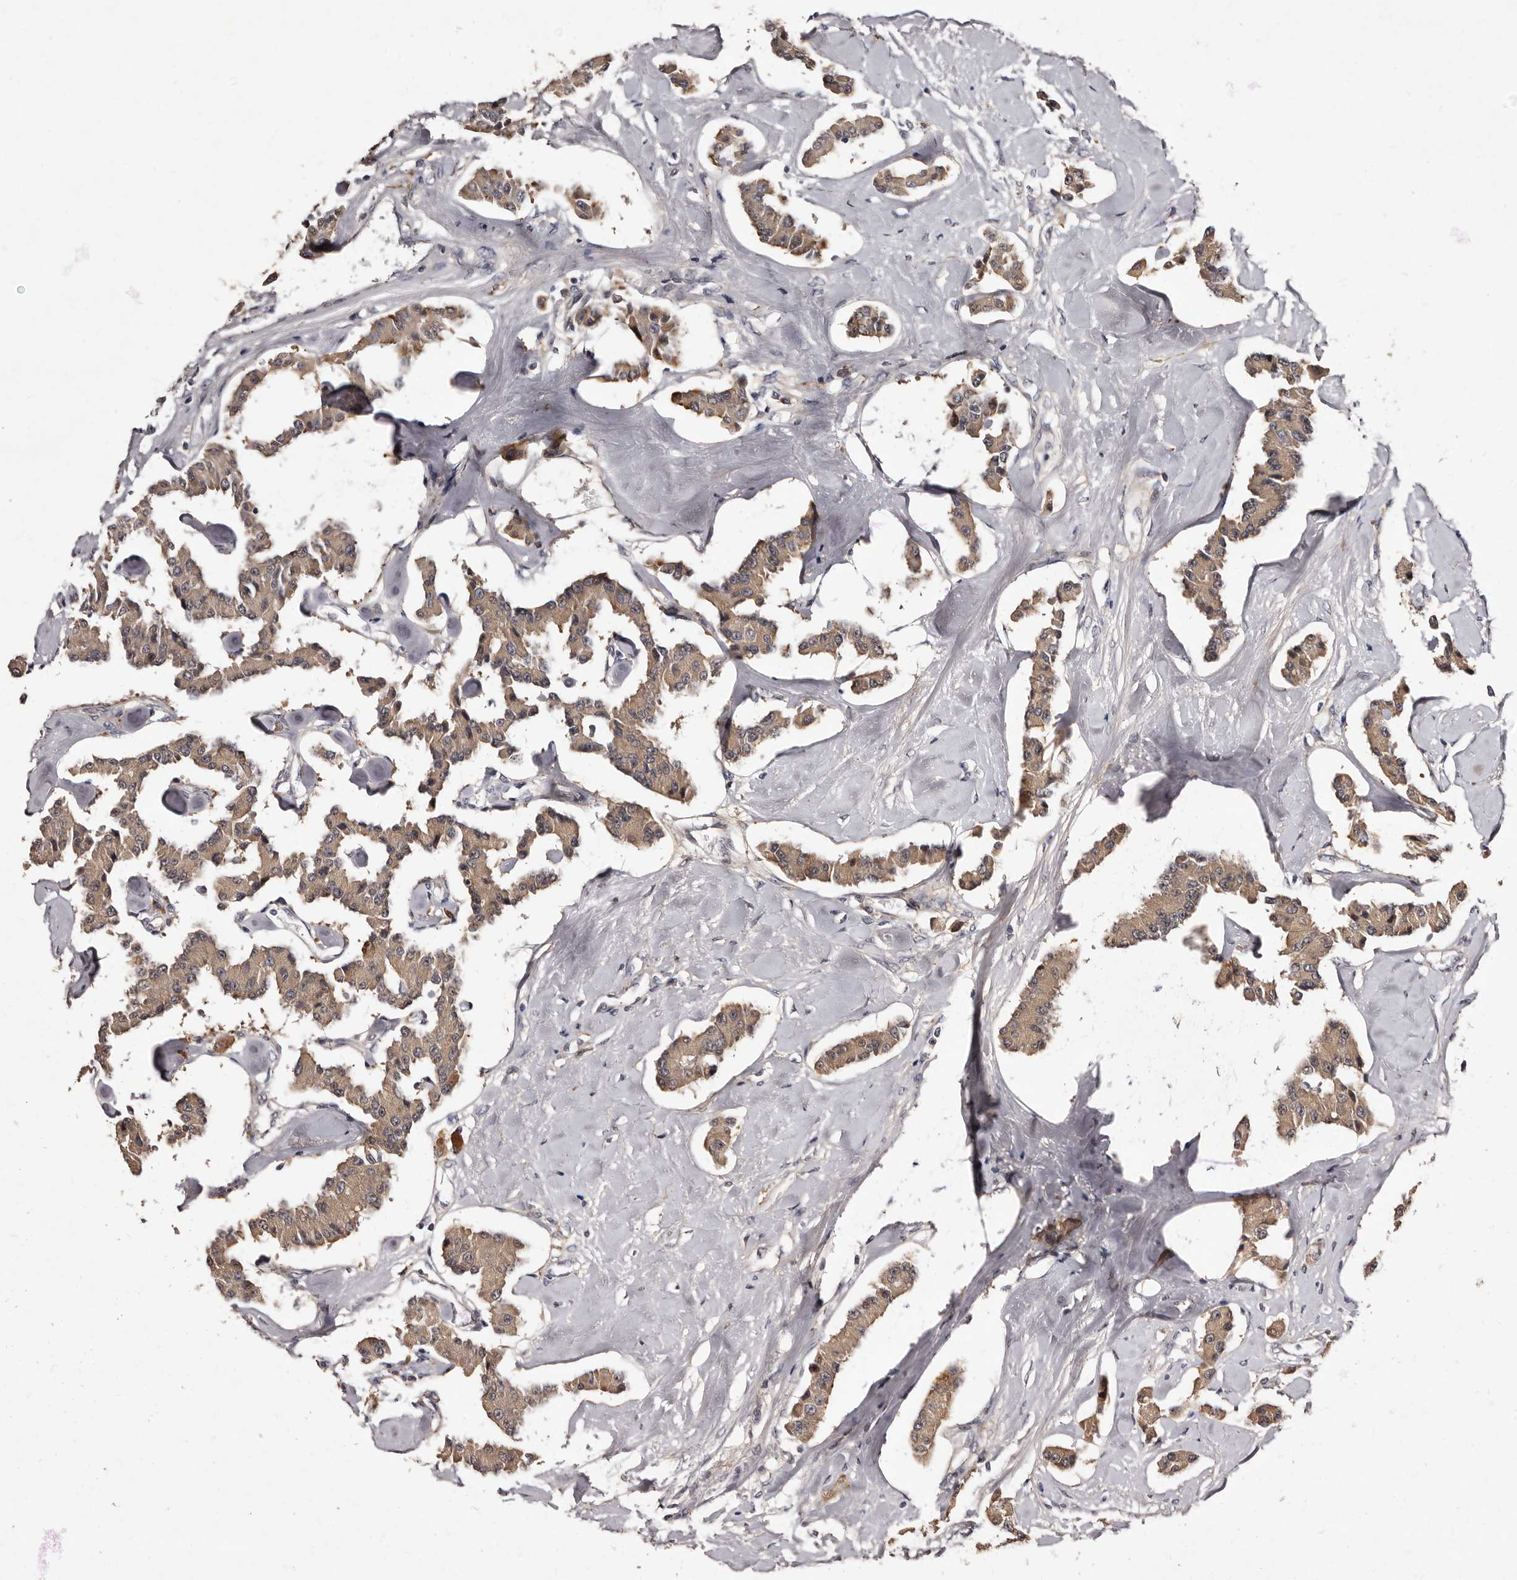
{"staining": {"intensity": "moderate", "quantity": ">75%", "location": "cytoplasmic/membranous"}, "tissue": "carcinoid", "cell_type": "Tumor cells", "image_type": "cancer", "snomed": [{"axis": "morphology", "description": "Carcinoid, malignant, NOS"}, {"axis": "topography", "description": "Pancreas"}], "caption": "Tumor cells display medium levels of moderate cytoplasmic/membranous expression in about >75% of cells in human carcinoid.", "gene": "FAM91A1", "patient": {"sex": "male", "age": 41}}